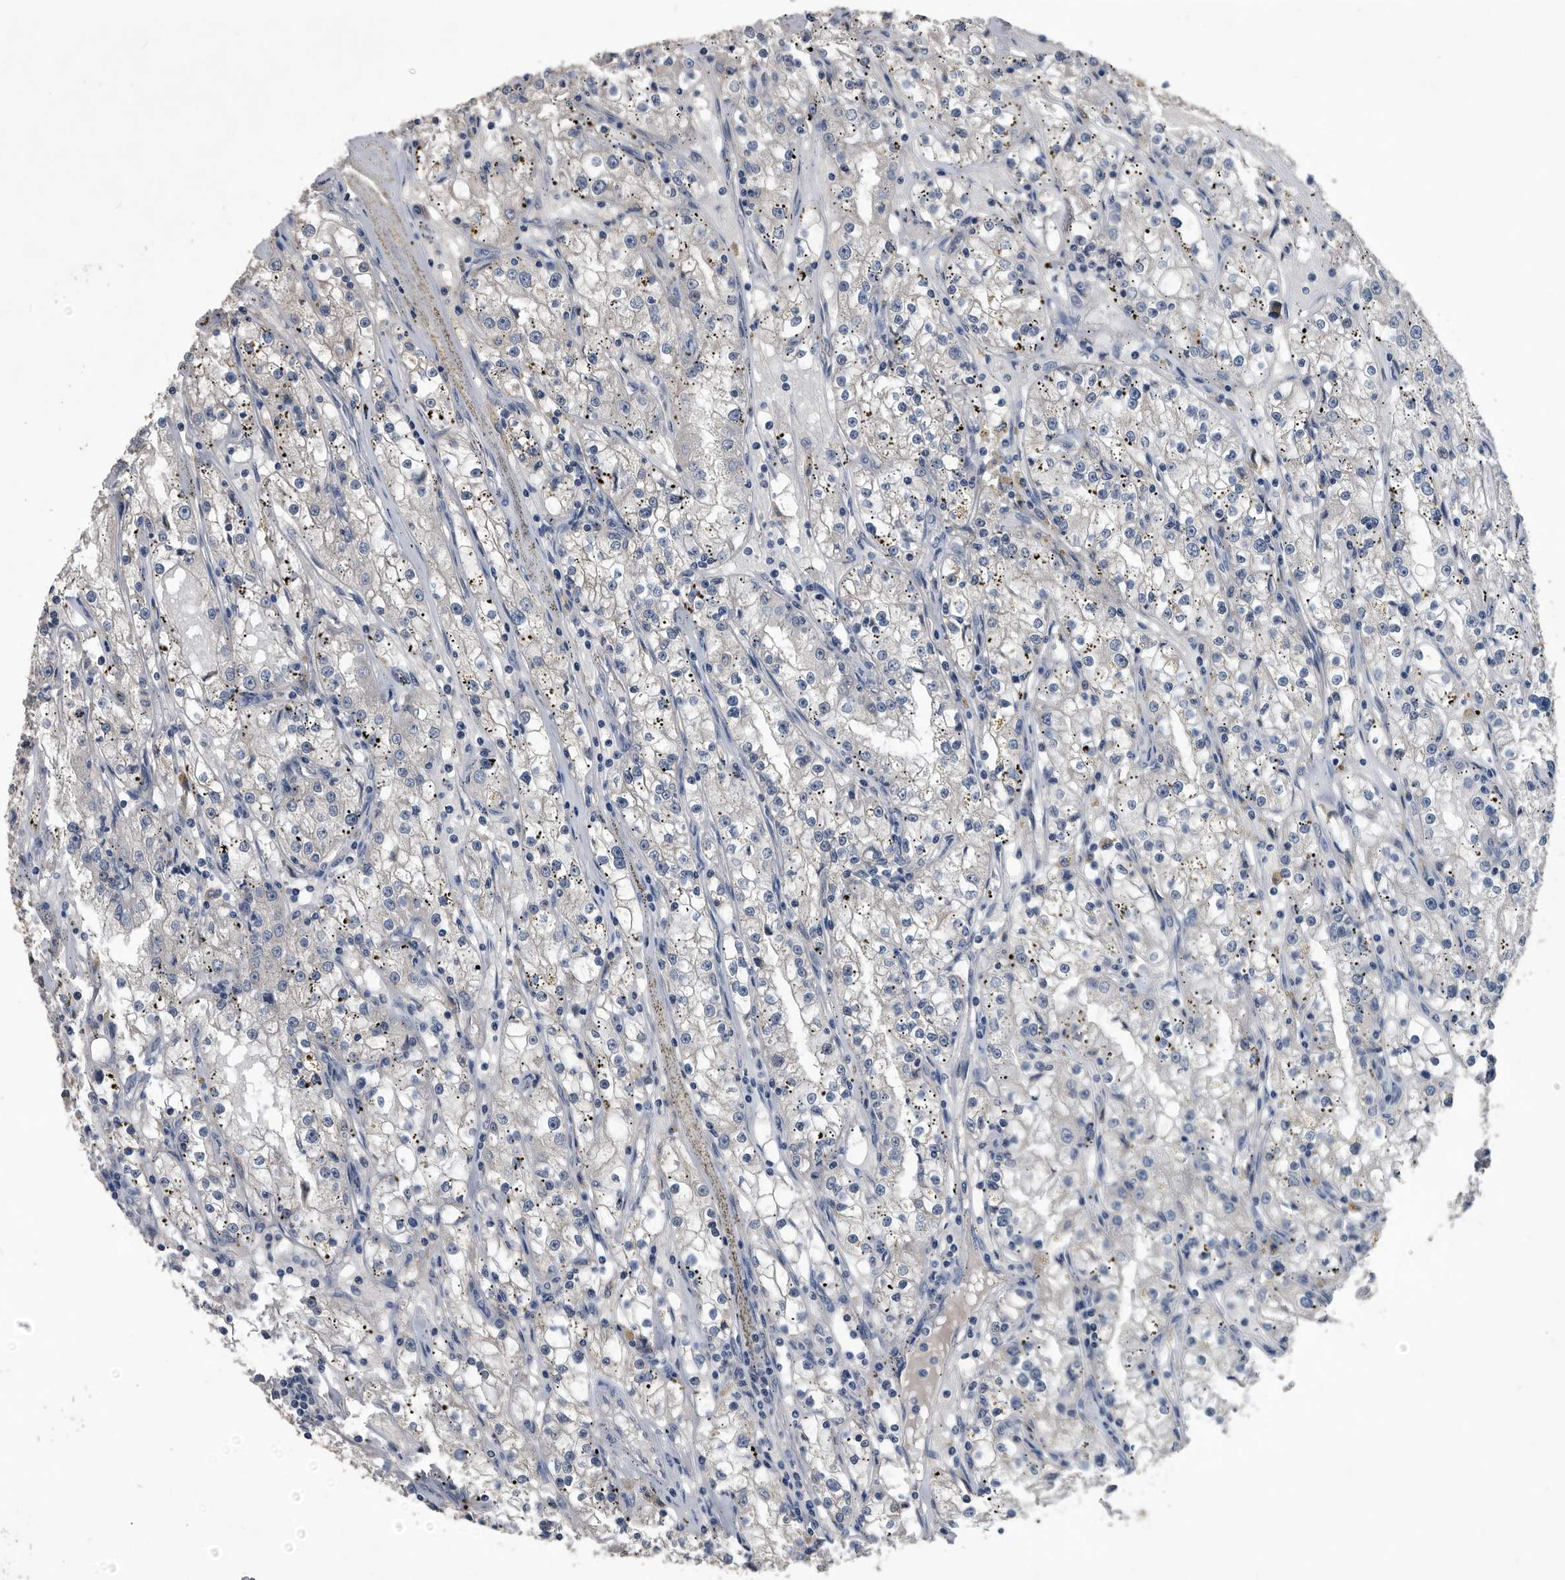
{"staining": {"intensity": "negative", "quantity": "none", "location": "none"}, "tissue": "renal cancer", "cell_type": "Tumor cells", "image_type": "cancer", "snomed": [{"axis": "morphology", "description": "Adenocarcinoma, NOS"}, {"axis": "topography", "description": "Kidney"}], "caption": "This micrograph is of renal cancer (adenocarcinoma) stained with IHC to label a protein in brown with the nuclei are counter-stained blue. There is no positivity in tumor cells.", "gene": "PDXK", "patient": {"sex": "male", "age": 56}}